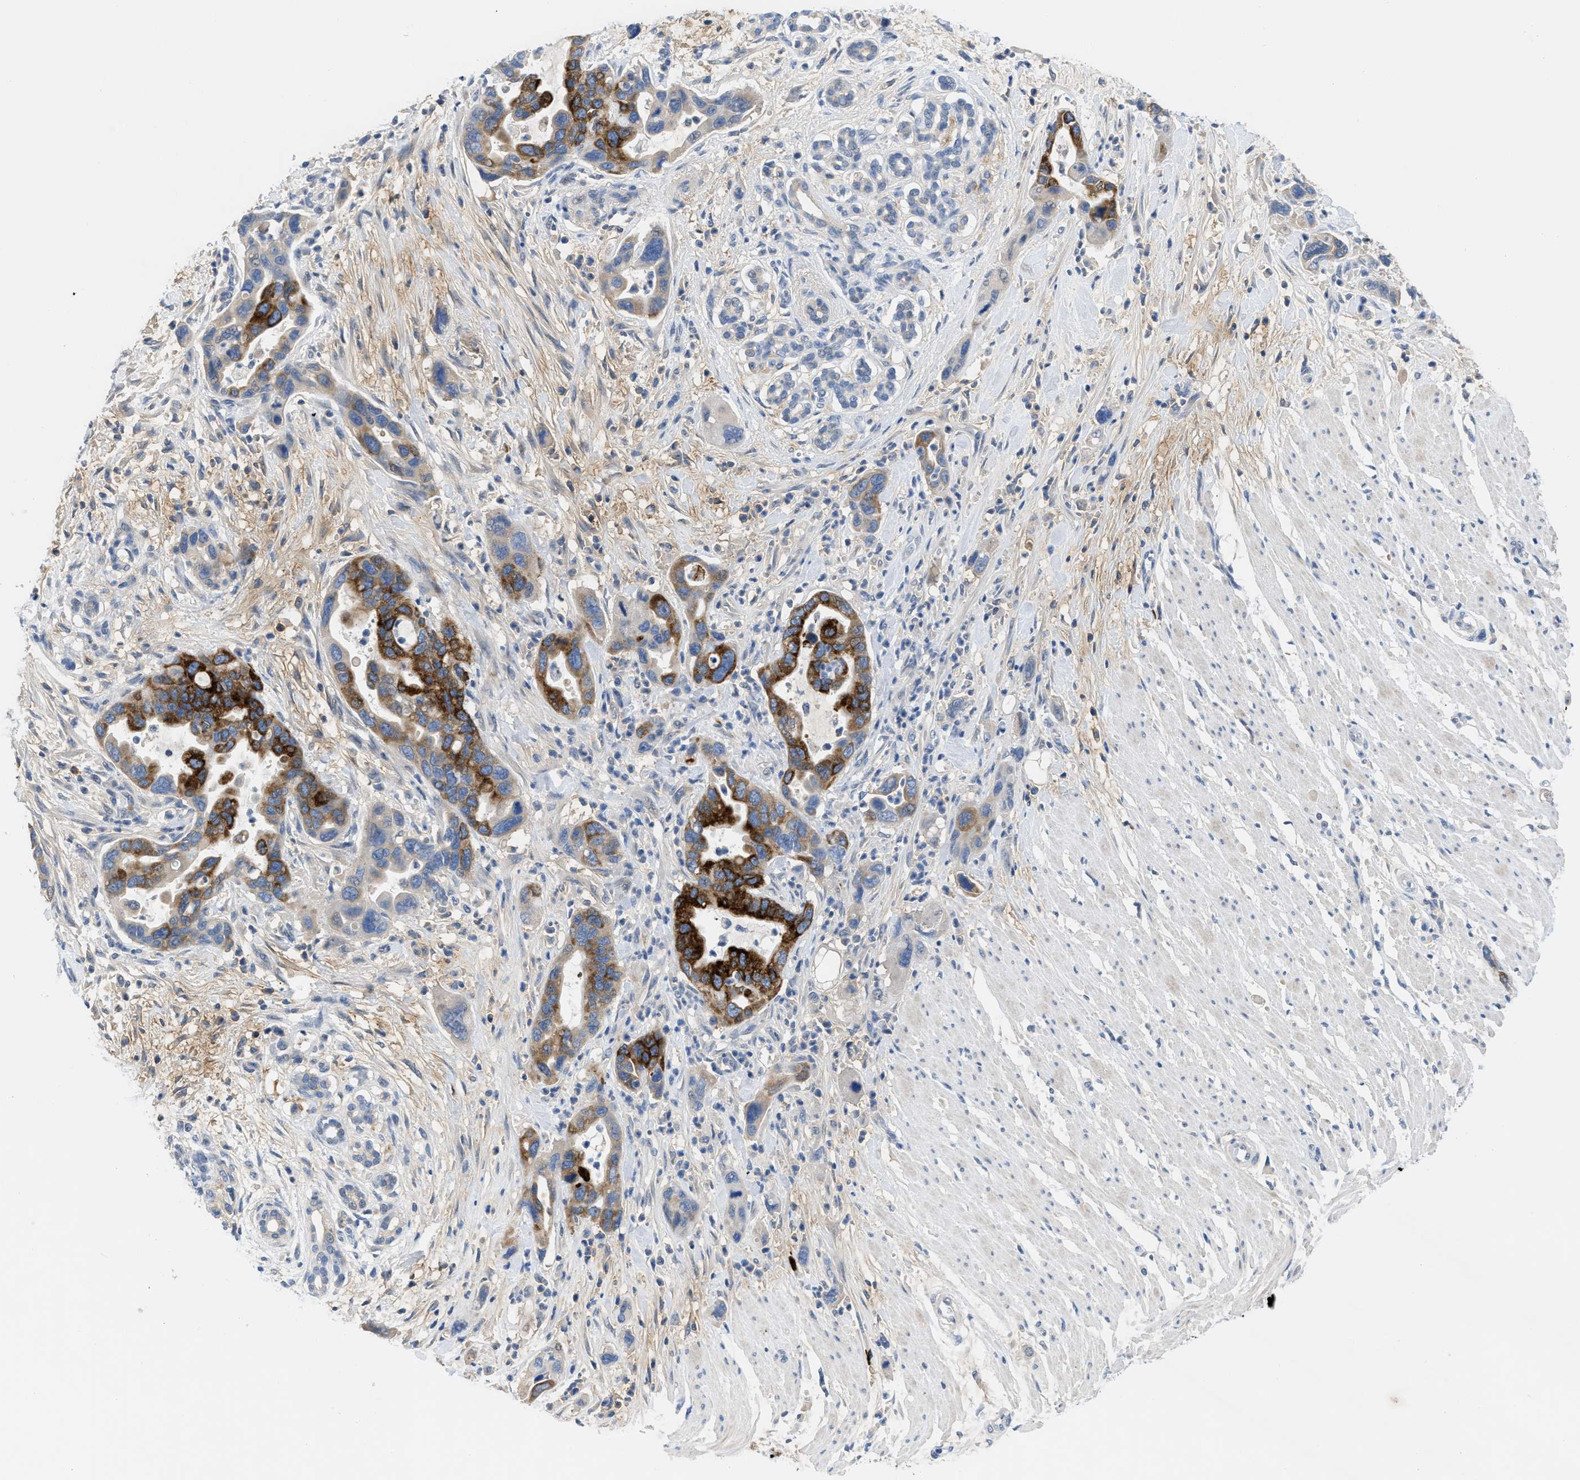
{"staining": {"intensity": "strong", "quantity": "25%-75%", "location": "cytoplasmic/membranous"}, "tissue": "pancreatic cancer", "cell_type": "Tumor cells", "image_type": "cancer", "snomed": [{"axis": "morphology", "description": "Normal tissue, NOS"}, {"axis": "morphology", "description": "Adenocarcinoma, NOS"}, {"axis": "topography", "description": "Pancreas"}], "caption": "This image displays IHC staining of human pancreatic adenocarcinoma, with high strong cytoplasmic/membranous staining in about 25%-75% of tumor cells.", "gene": "OR9K2", "patient": {"sex": "female", "age": 71}}